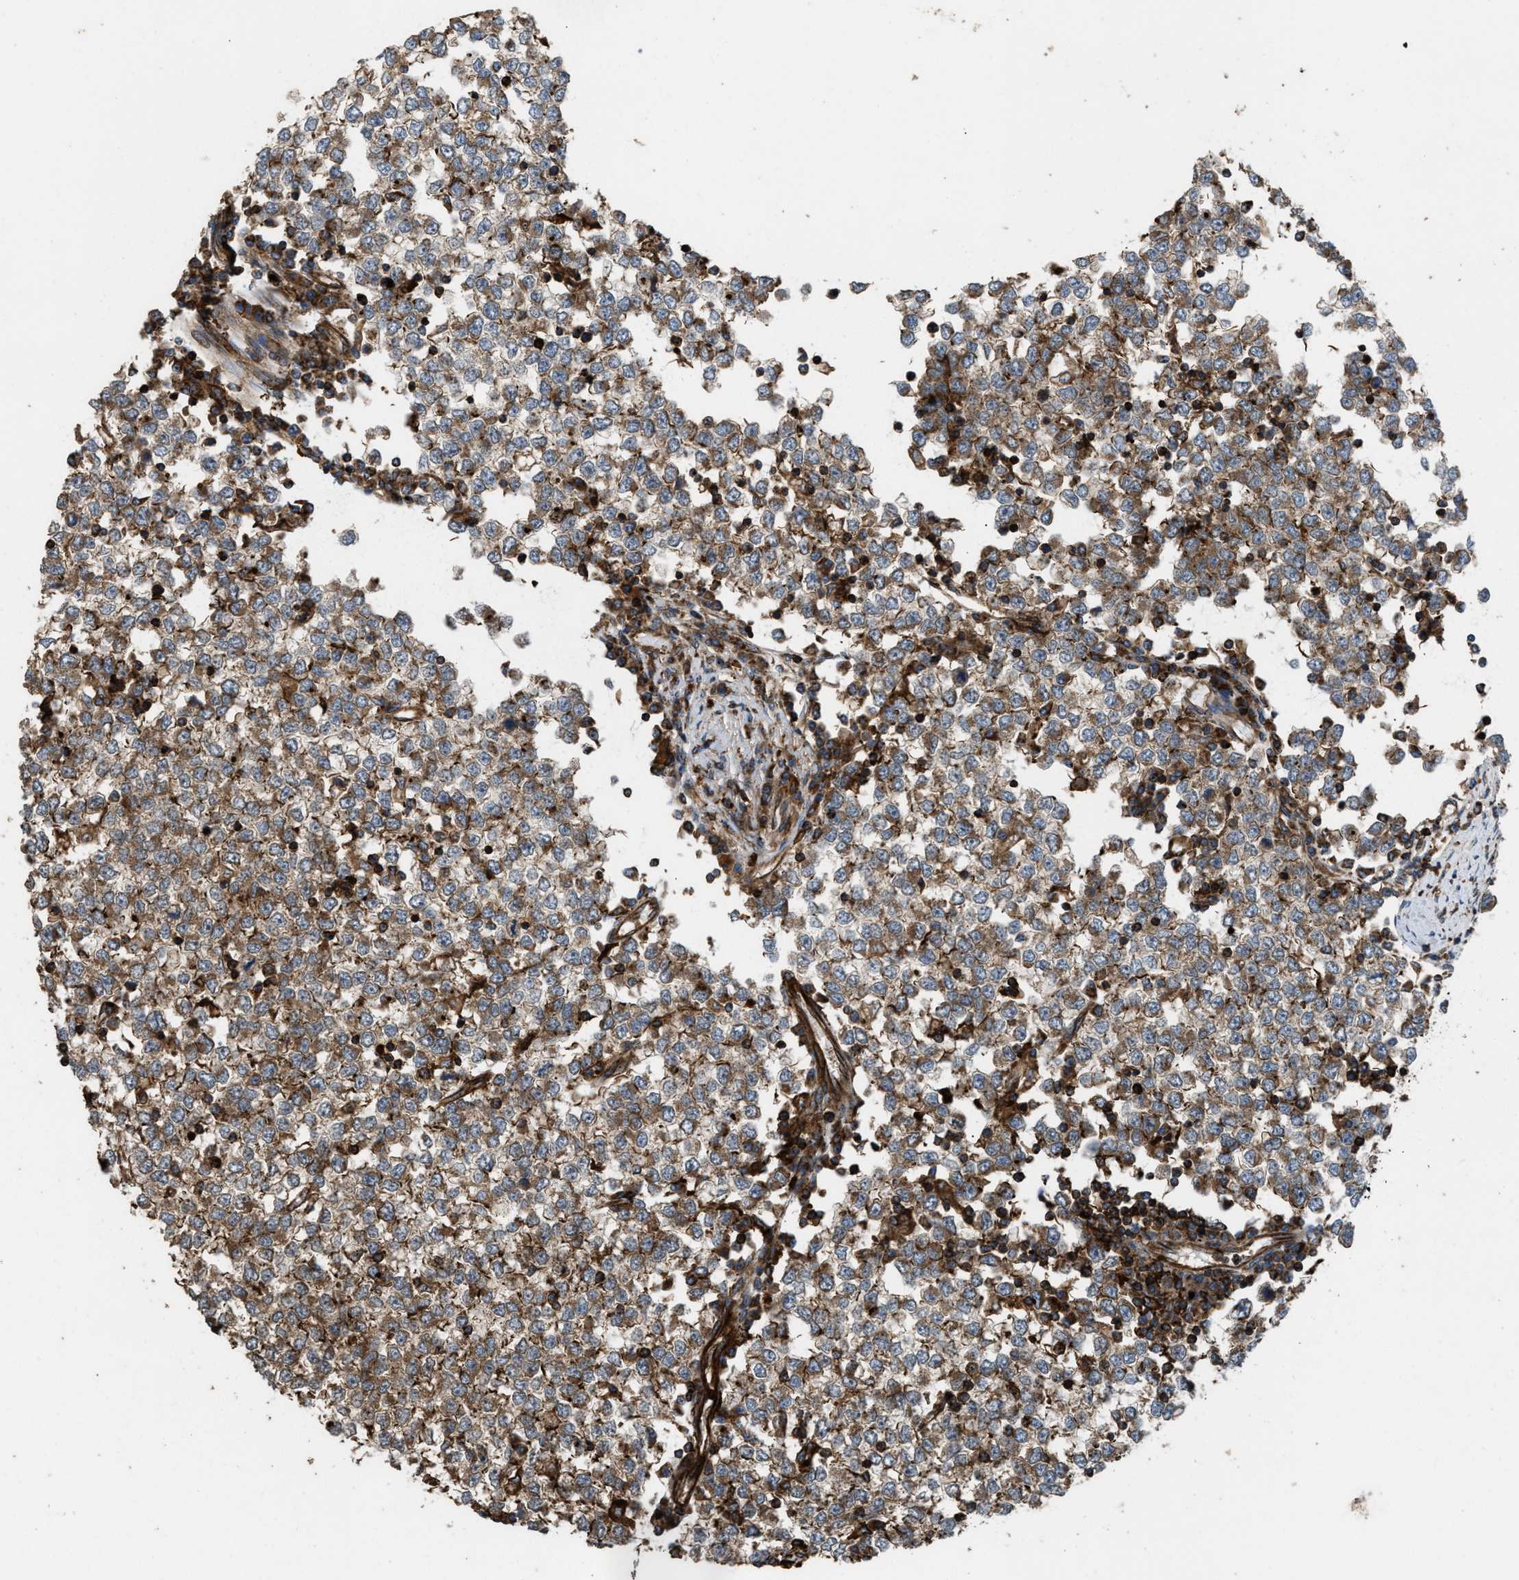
{"staining": {"intensity": "moderate", "quantity": ">75%", "location": "cytoplasmic/membranous"}, "tissue": "testis cancer", "cell_type": "Tumor cells", "image_type": "cancer", "snomed": [{"axis": "morphology", "description": "Seminoma, NOS"}, {"axis": "topography", "description": "Testis"}], "caption": "Tumor cells demonstrate medium levels of moderate cytoplasmic/membranous staining in about >75% of cells in human testis cancer (seminoma). (DAB (3,3'-diaminobenzidine) = brown stain, brightfield microscopy at high magnification).", "gene": "EGLN1", "patient": {"sex": "male", "age": 65}}